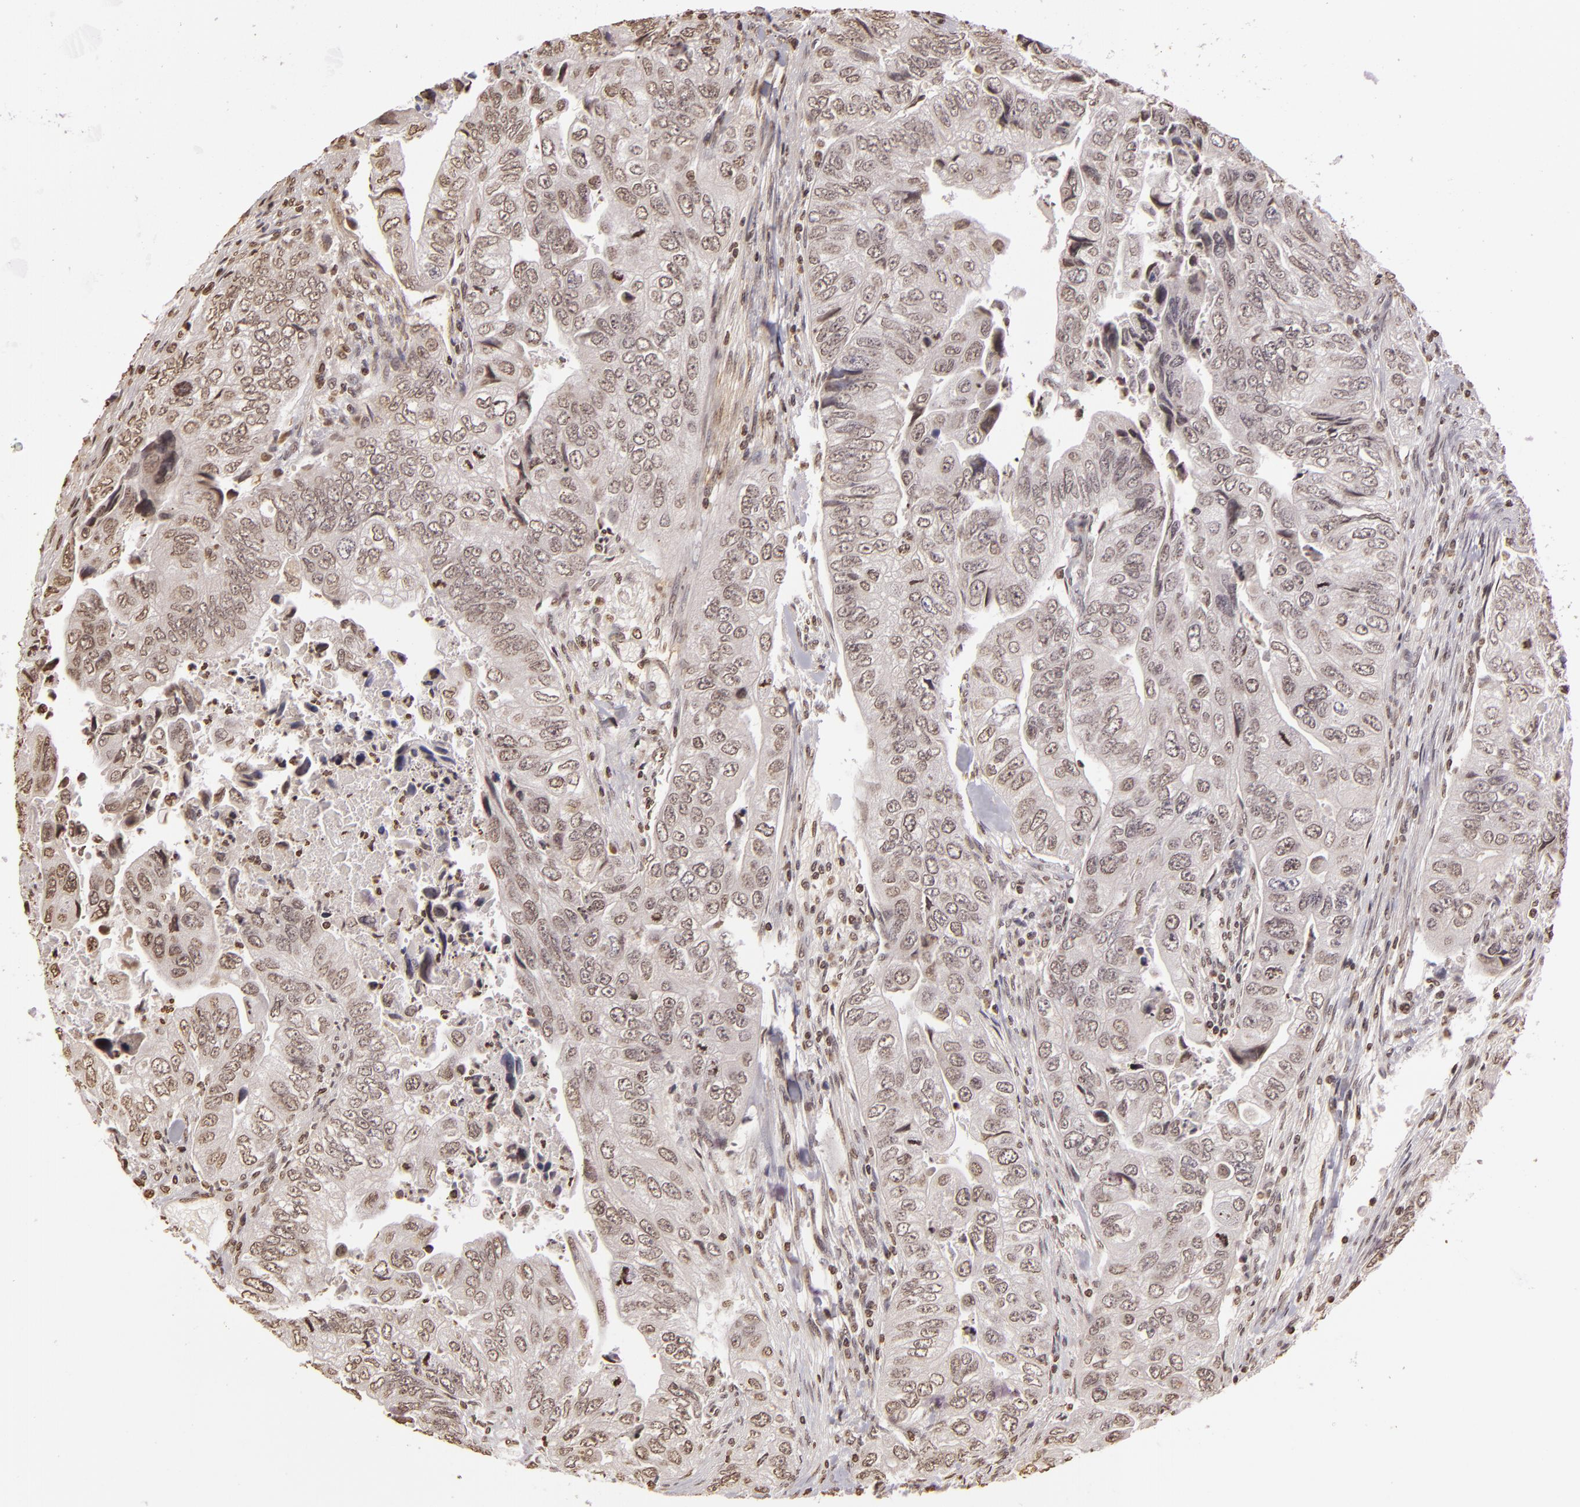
{"staining": {"intensity": "weak", "quantity": ">75%", "location": "nuclear"}, "tissue": "colorectal cancer", "cell_type": "Tumor cells", "image_type": "cancer", "snomed": [{"axis": "morphology", "description": "Adenocarcinoma, NOS"}, {"axis": "topography", "description": "Colon"}], "caption": "The immunohistochemical stain shows weak nuclear expression in tumor cells of colorectal cancer (adenocarcinoma) tissue. Ihc stains the protein in brown and the nuclei are stained blue.", "gene": "THRB", "patient": {"sex": "female", "age": 11}}